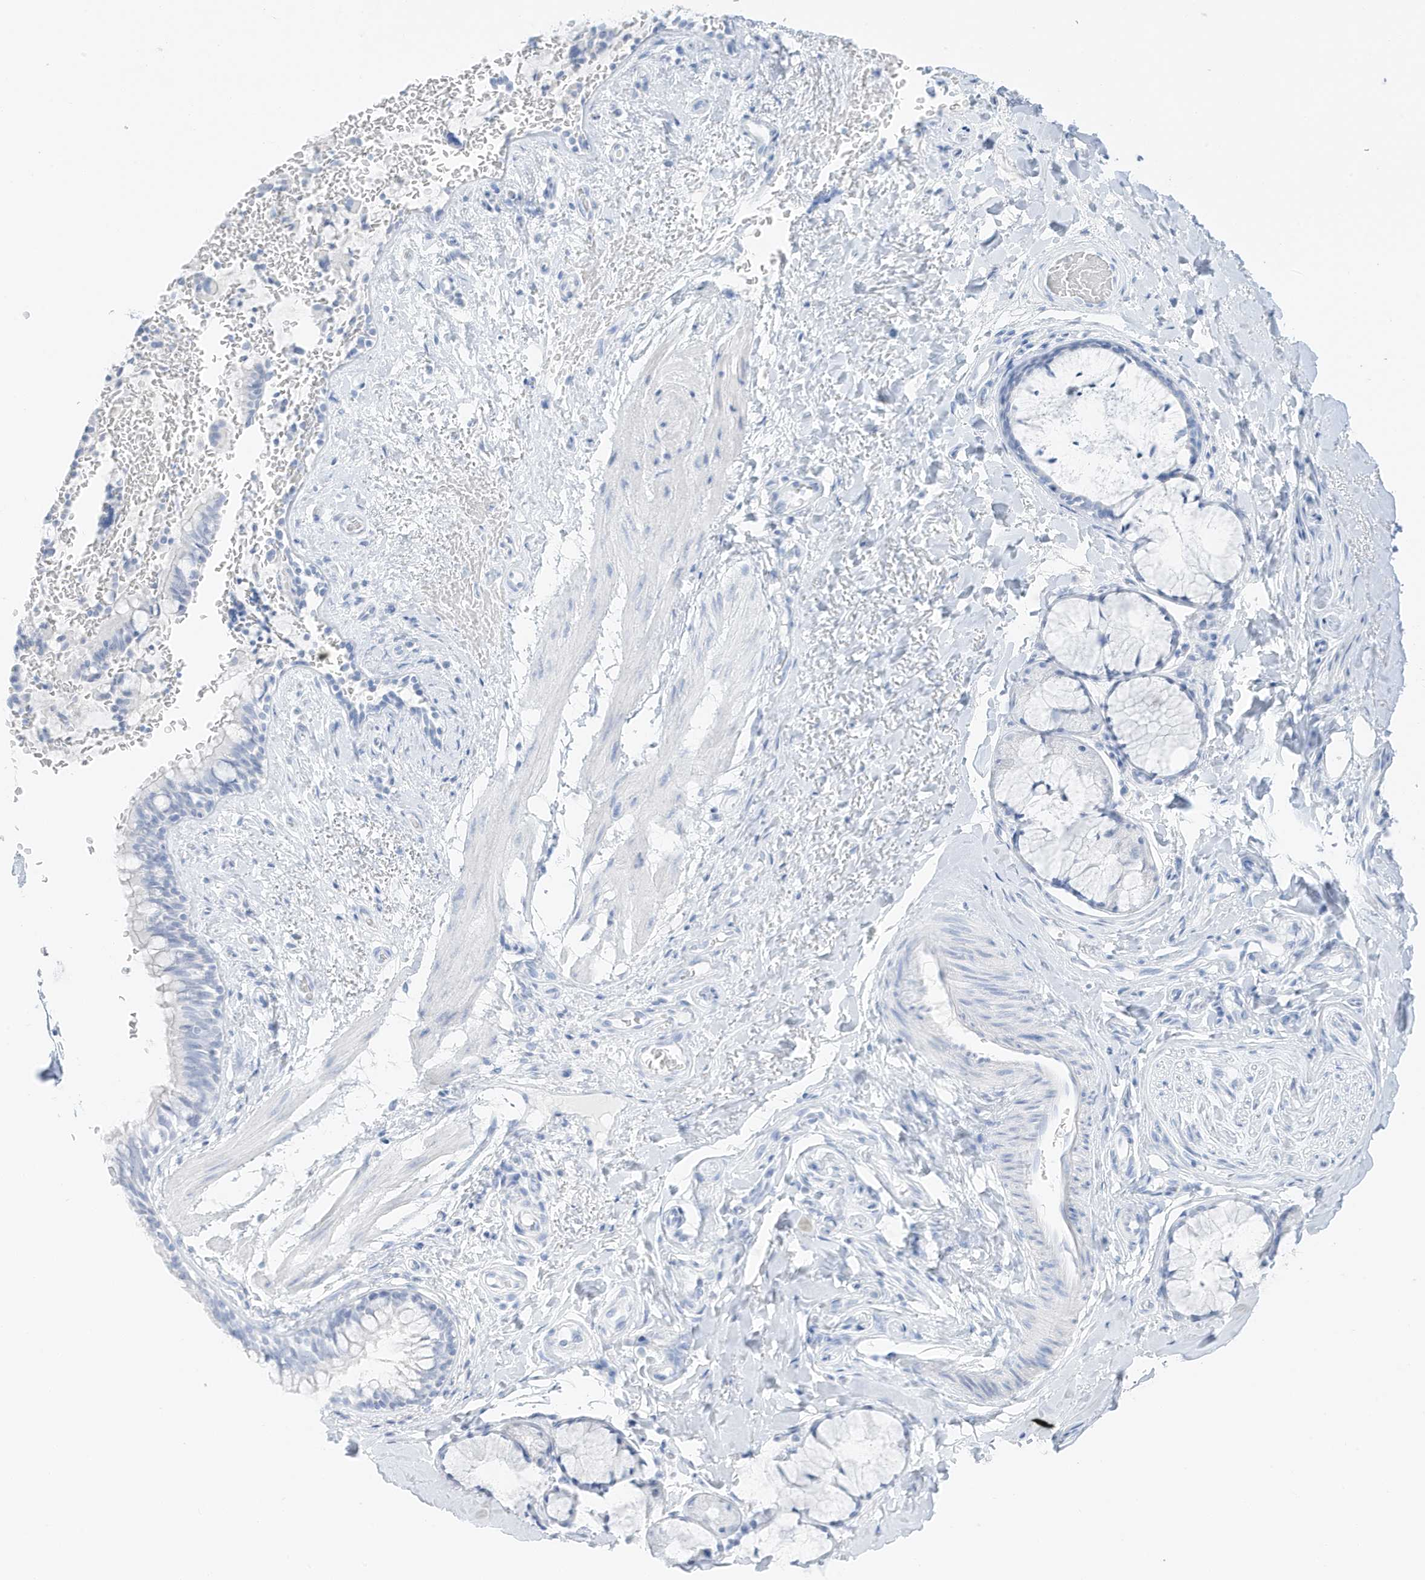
{"staining": {"intensity": "negative", "quantity": "none", "location": "none"}, "tissue": "bronchus", "cell_type": "Respiratory epithelial cells", "image_type": "normal", "snomed": [{"axis": "morphology", "description": "Normal tissue, NOS"}, {"axis": "topography", "description": "Cartilage tissue"}, {"axis": "topography", "description": "Bronchus"}], "caption": "Human bronchus stained for a protein using IHC demonstrates no staining in respiratory epithelial cells.", "gene": "SLC22A13", "patient": {"sex": "female", "age": 36}}